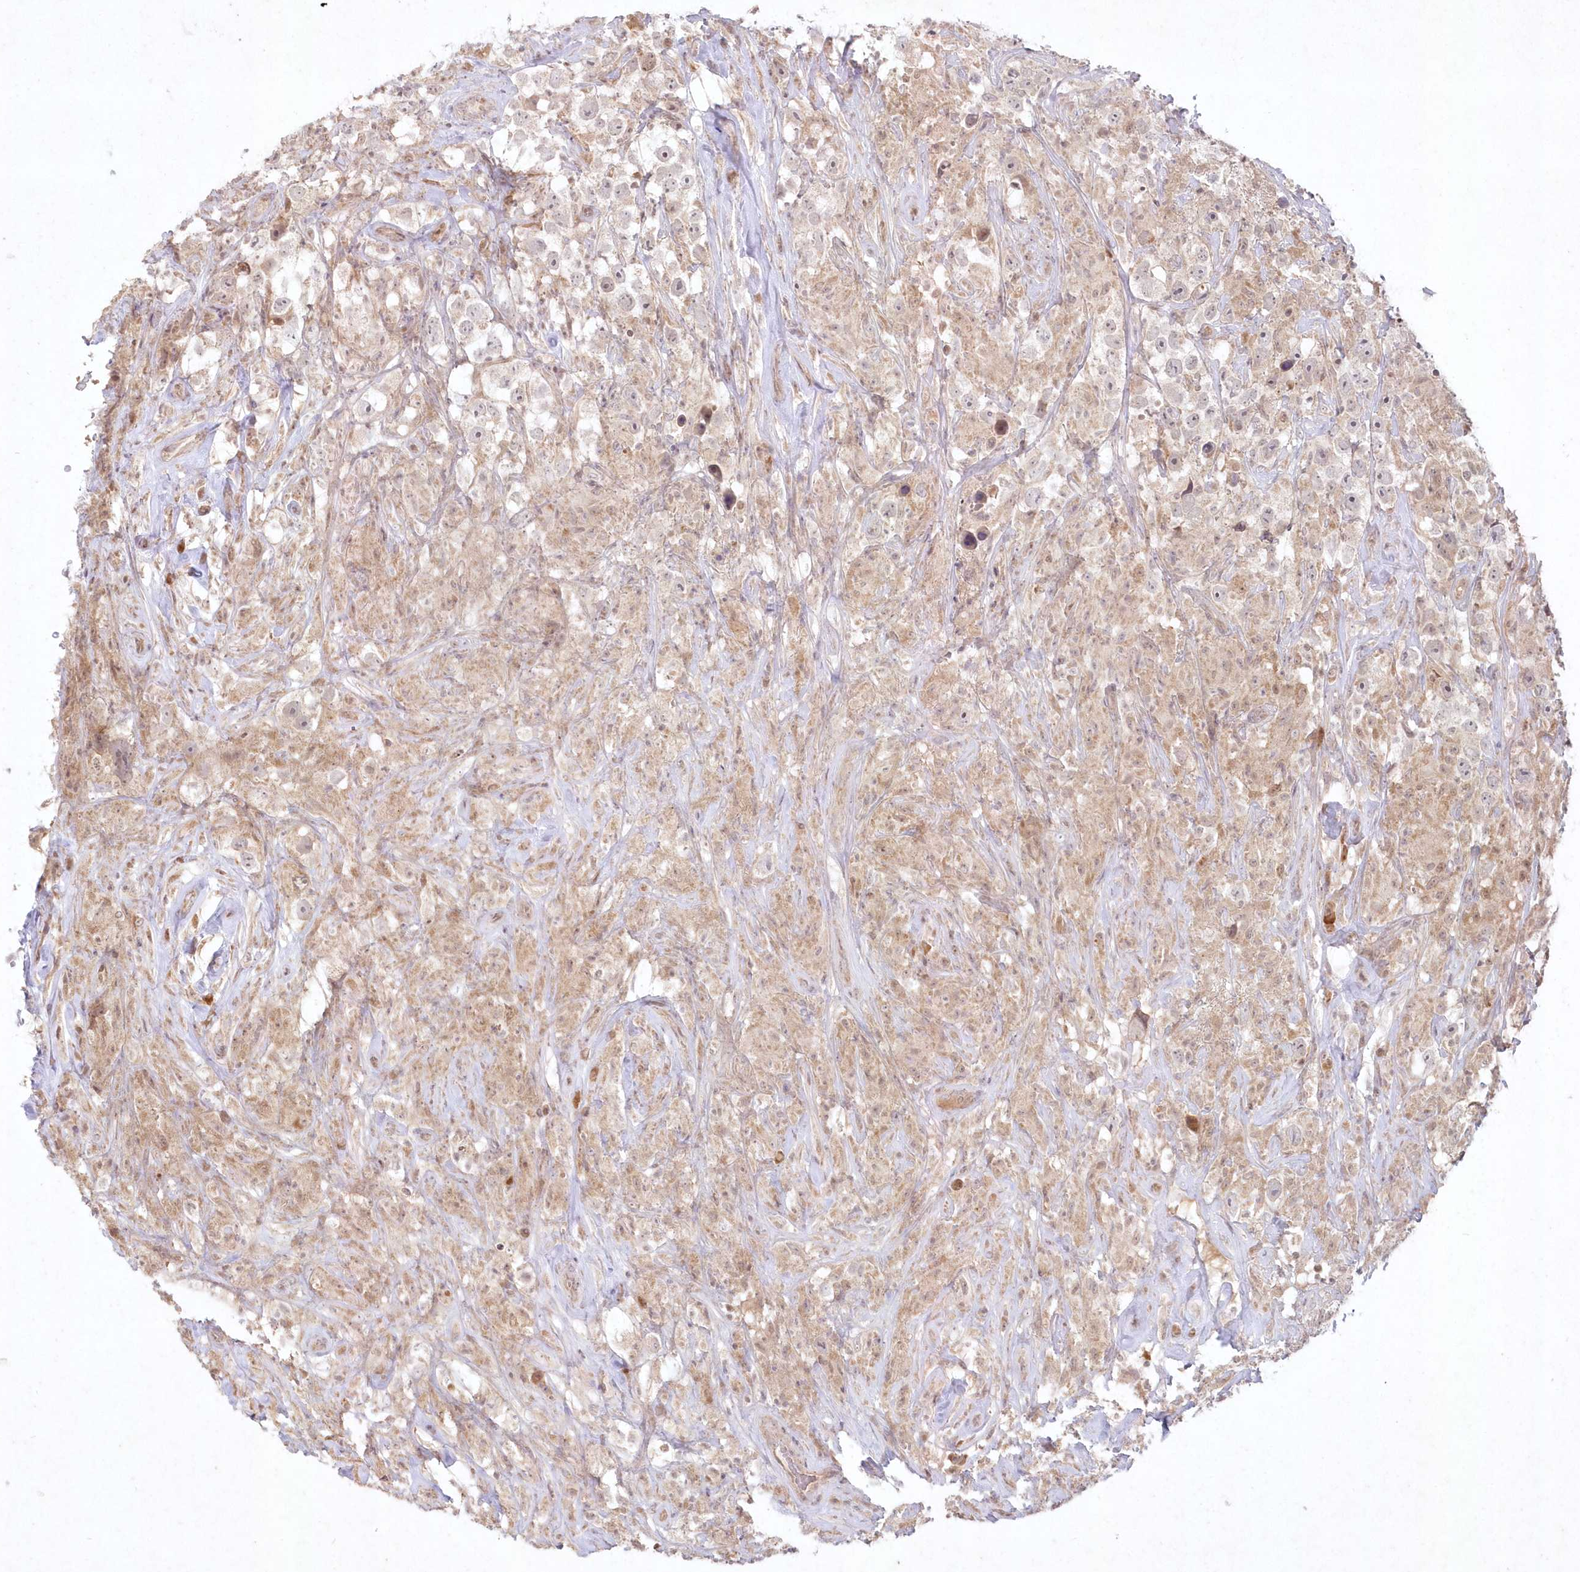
{"staining": {"intensity": "weak", "quantity": "<25%", "location": "nuclear"}, "tissue": "testis cancer", "cell_type": "Tumor cells", "image_type": "cancer", "snomed": [{"axis": "morphology", "description": "Seminoma, NOS"}, {"axis": "topography", "description": "Testis"}], "caption": "An image of testis seminoma stained for a protein displays no brown staining in tumor cells. (Brightfield microscopy of DAB (3,3'-diaminobenzidine) immunohistochemistry (IHC) at high magnification).", "gene": "ASCC1", "patient": {"sex": "male", "age": 49}}